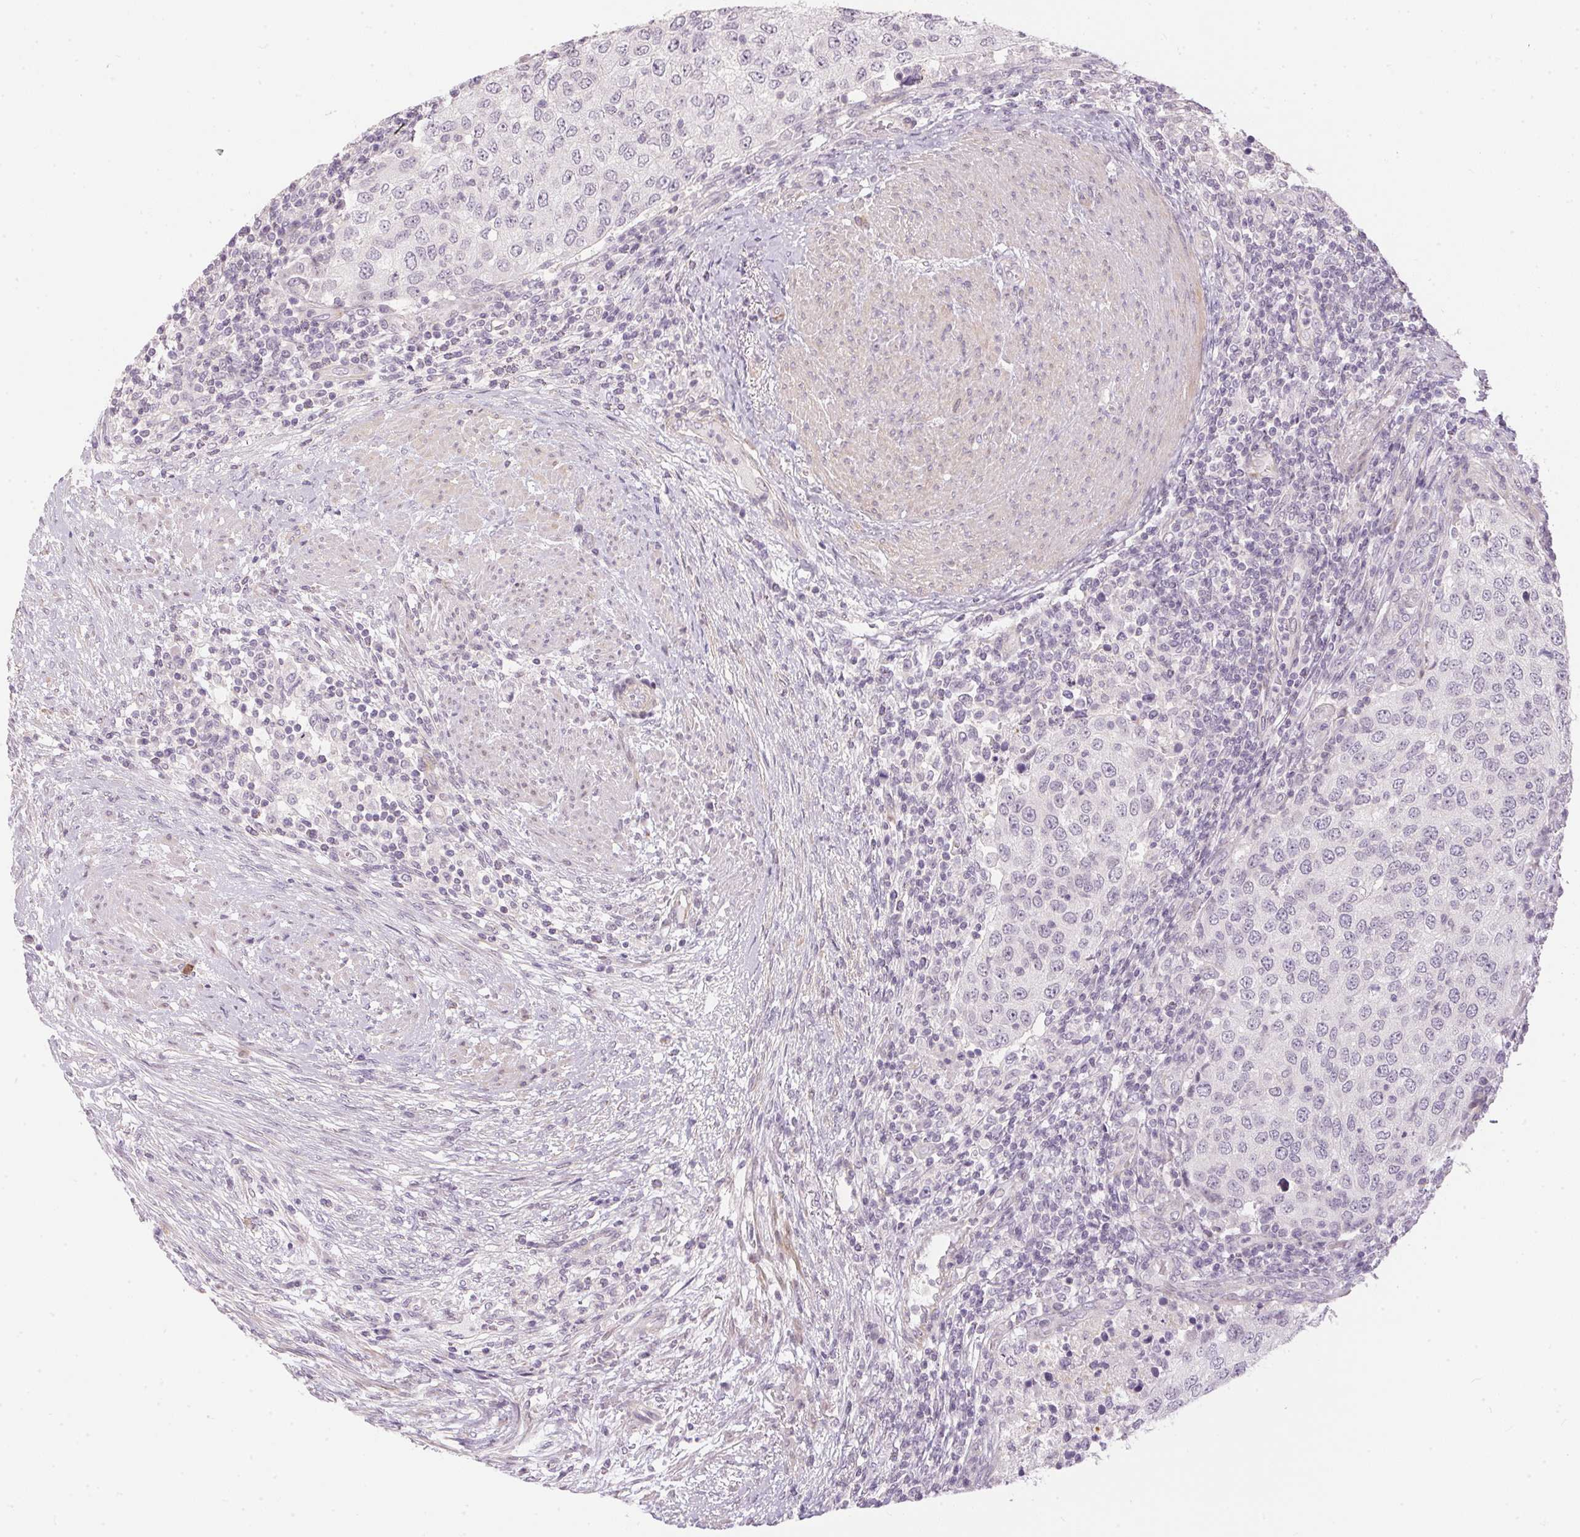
{"staining": {"intensity": "negative", "quantity": "none", "location": "none"}, "tissue": "urothelial cancer", "cell_type": "Tumor cells", "image_type": "cancer", "snomed": [{"axis": "morphology", "description": "Urothelial carcinoma, High grade"}, {"axis": "topography", "description": "Urinary bladder"}], "caption": "Immunohistochemistry of human urothelial carcinoma (high-grade) reveals no positivity in tumor cells.", "gene": "GDAP1L1", "patient": {"sex": "female", "age": 78}}